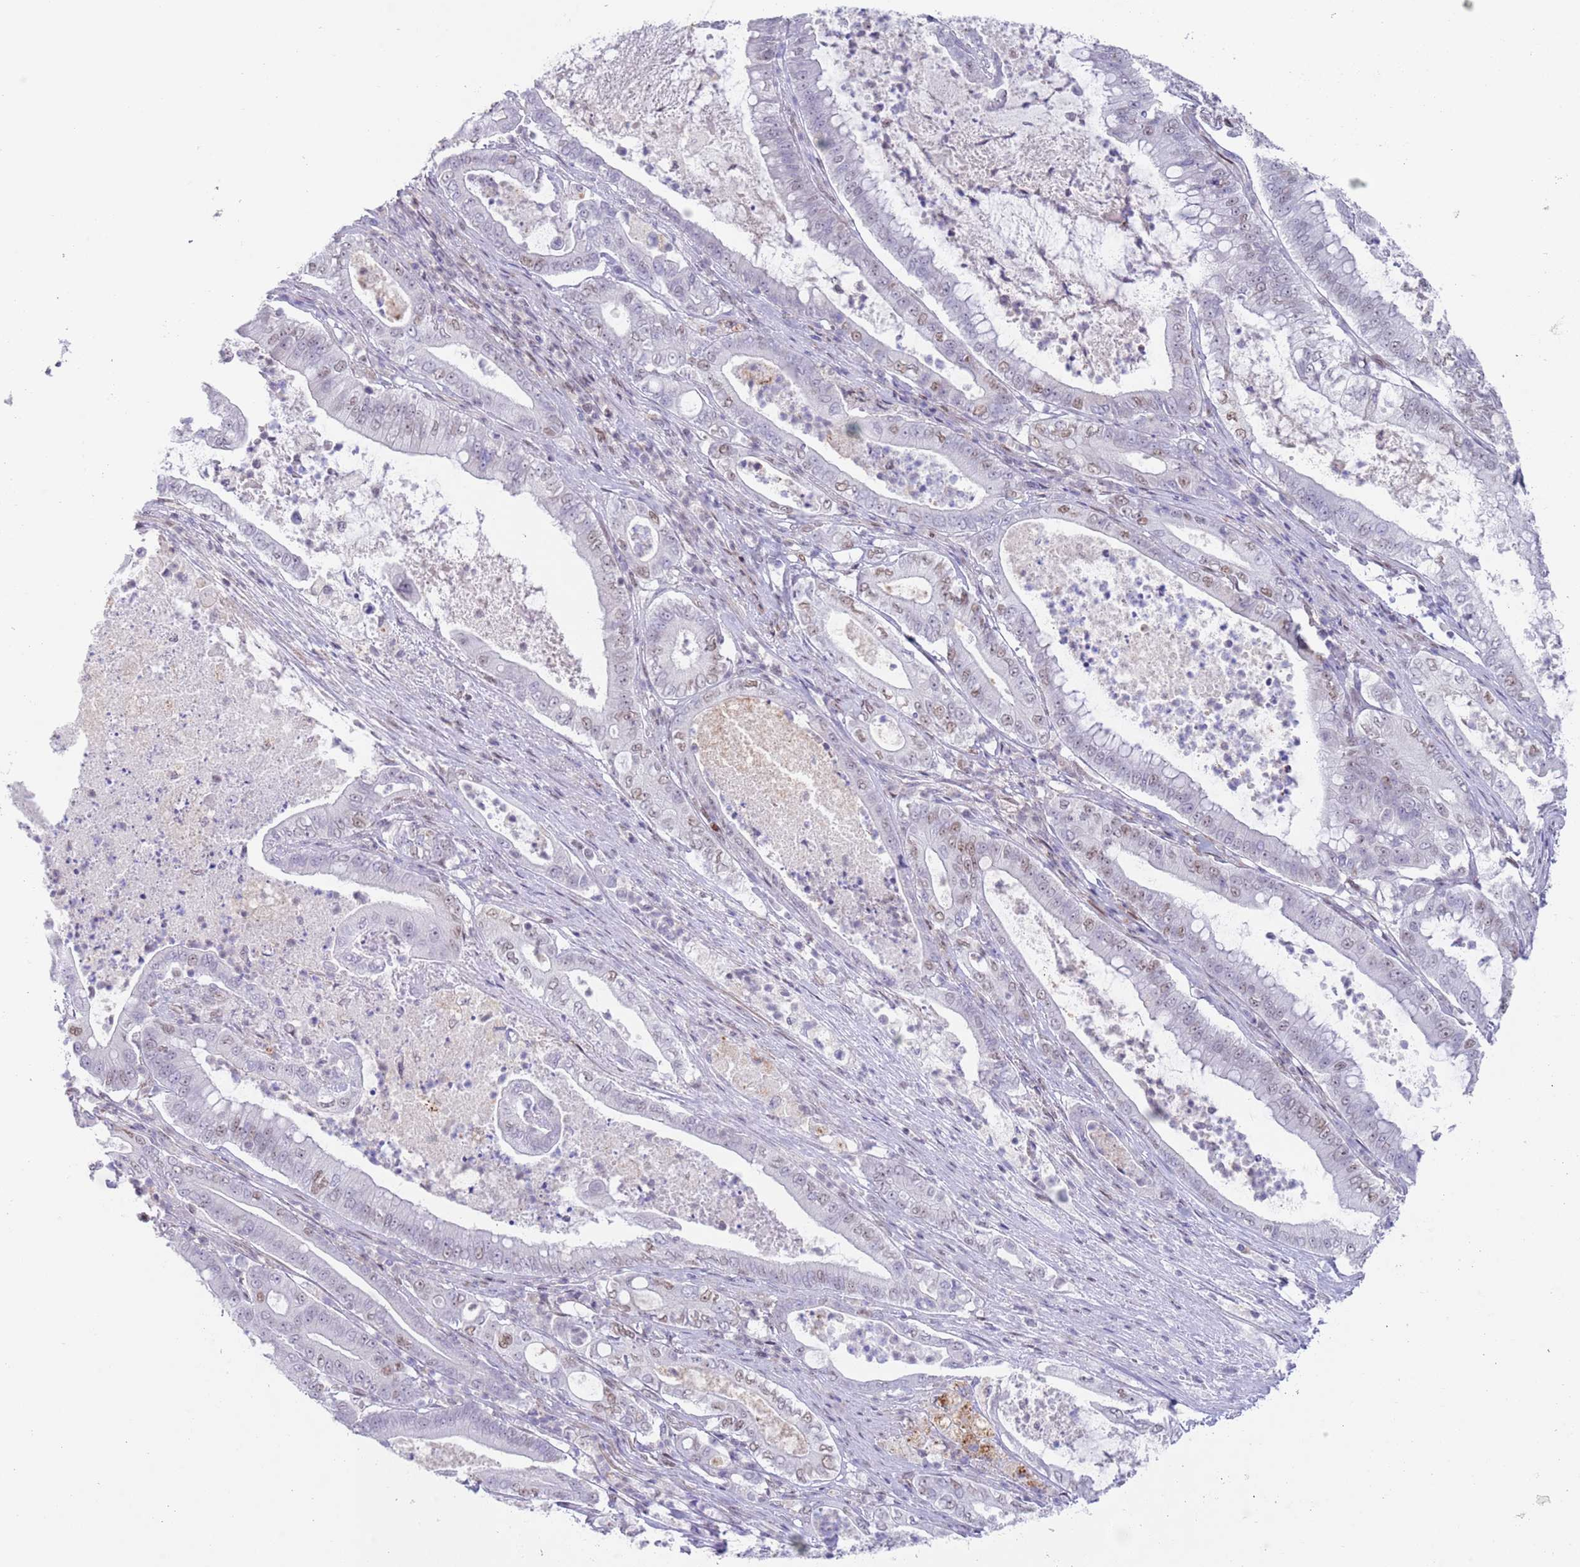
{"staining": {"intensity": "moderate", "quantity": "25%-75%", "location": "nuclear"}, "tissue": "pancreatic cancer", "cell_type": "Tumor cells", "image_type": "cancer", "snomed": [{"axis": "morphology", "description": "Adenocarcinoma, NOS"}, {"axis": "topography", "description": "Pancreas"}], "caption": "Pancreatic cancer was stained to show a protein in brown. There is medium levels of moderate nuclear staining in about 25%-75% of tumor cells. (DAB (3,3'-diaminobenzidine) IHC with brightfield microscopy, high magnification).", "gene": "ZNF382", "patient": {"sex": "male", "age": 71}}